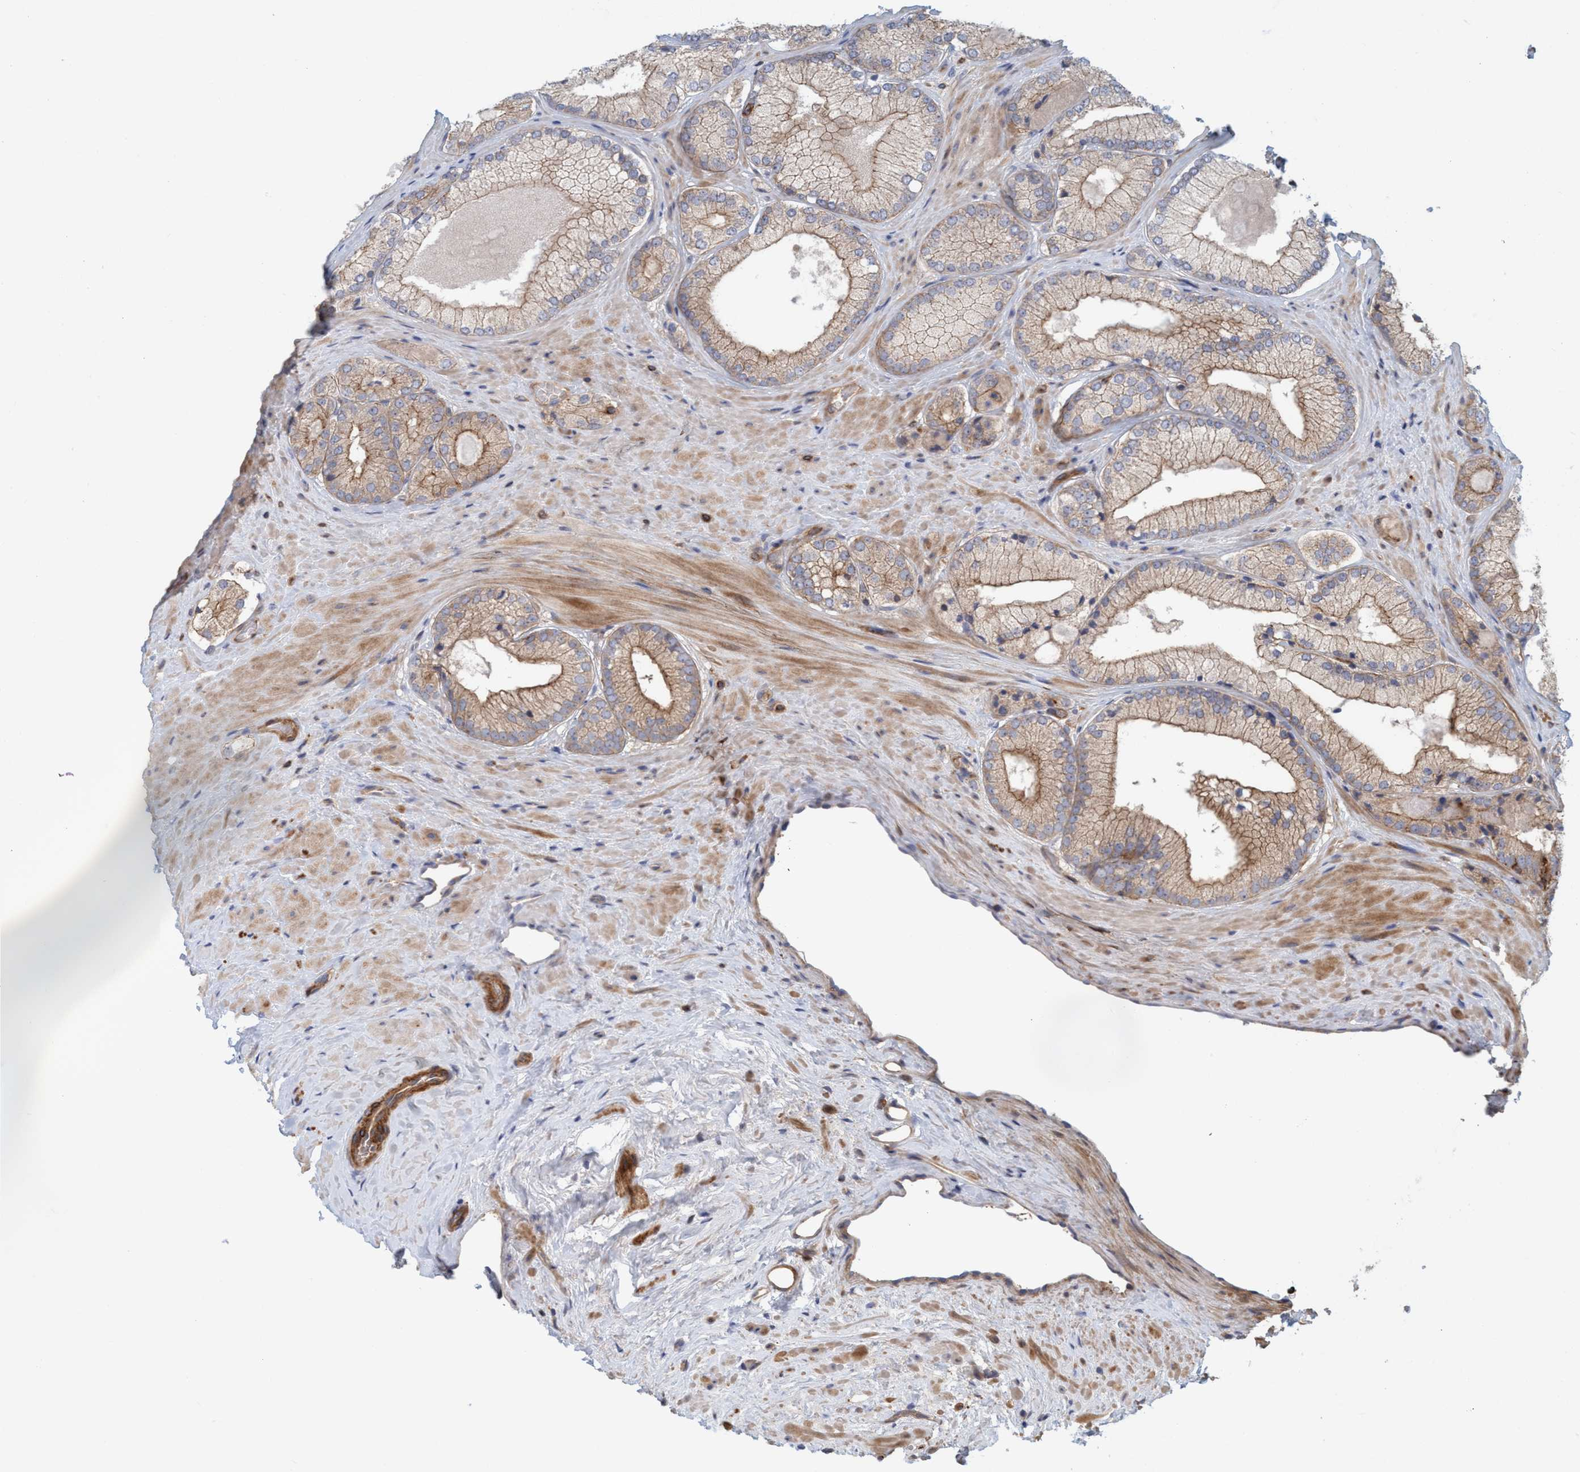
{"staining": {"intensity": "moderate", "quantity": ">75%", "location": "cytoplasmic/membranous"}, "tissue": "prostate cancer", "cell_type": "Tumor cells", "image_type": "cancer", "snomed": [{"axis": "morphology", "description": "Adenocarcinoma, Low grade"}, {"axis": "topography", "description": "Prostate"}], "caption": "High-magnification brightfield microscopy of prostate cancer stained with DAB (brown) and counterstained with hematoxylin (blue). tumor cells exhibit moderate cytoplasmic/membranous expression is identified in approximately>75% of cells. Ihc stains the protein in brown and the nuclei are stained blue.", "gene": "SPECC1", "patient": {"sex": "male", "age": 65}}